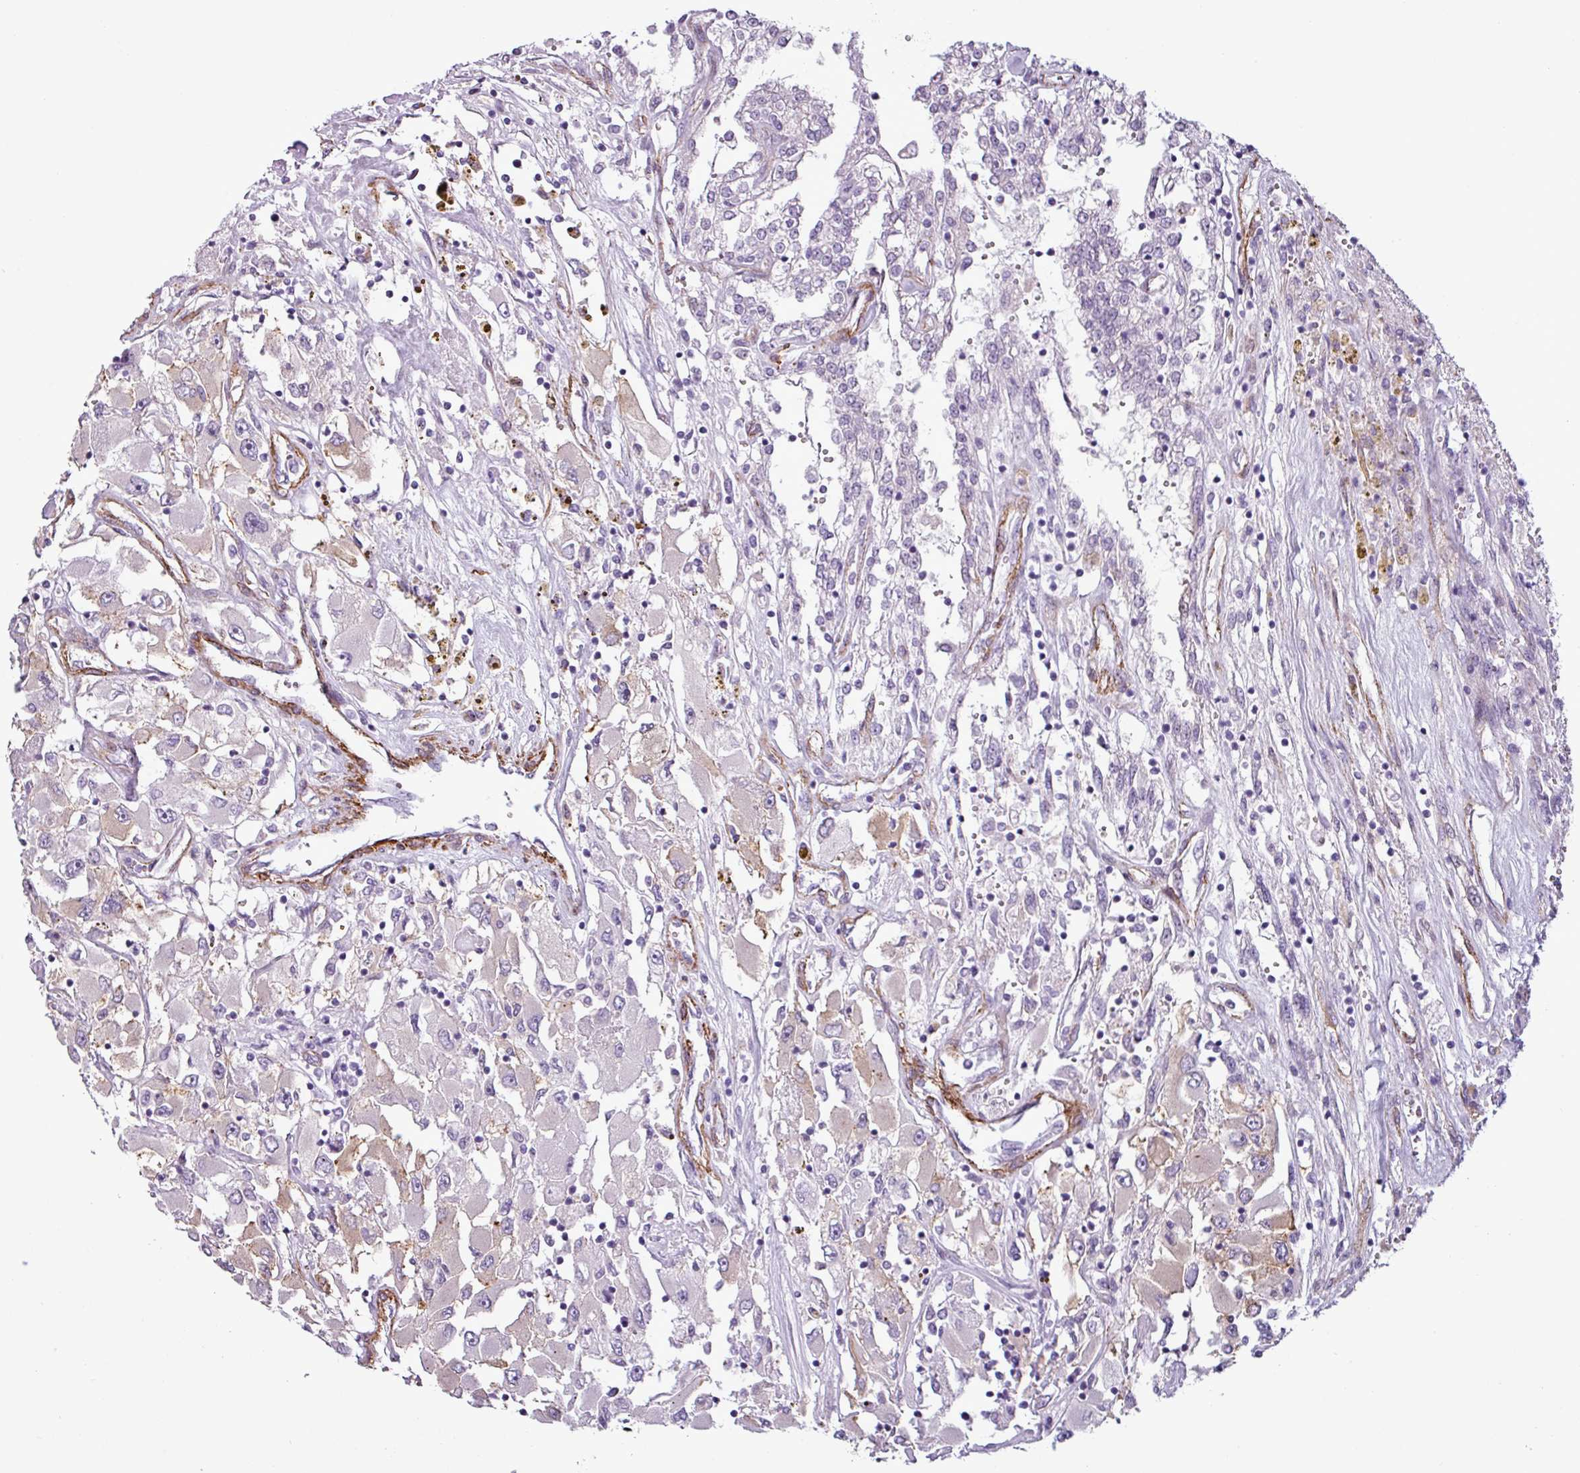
{"staining": {"intensity": "negative", "quantity": "none", "location": "none"}, "tissue": "renal cancer", "cell_type": "Tumor cells", "image_type": "cancer", "snomed": [{"axis": "morphology", "description": "Adenocarcinoma, NOS"}, {"axis": "topography", "description": "Kidney"}], "caption": "IHC histopathology image of neoplastic tissue: renal adenocarcinoma stained with DAB (3,3'-diaminobenzidine) shows no significant protein expression in tumor cells.", "gene": "ATP10A", "patient": {"sex": "female", "age": 52}}